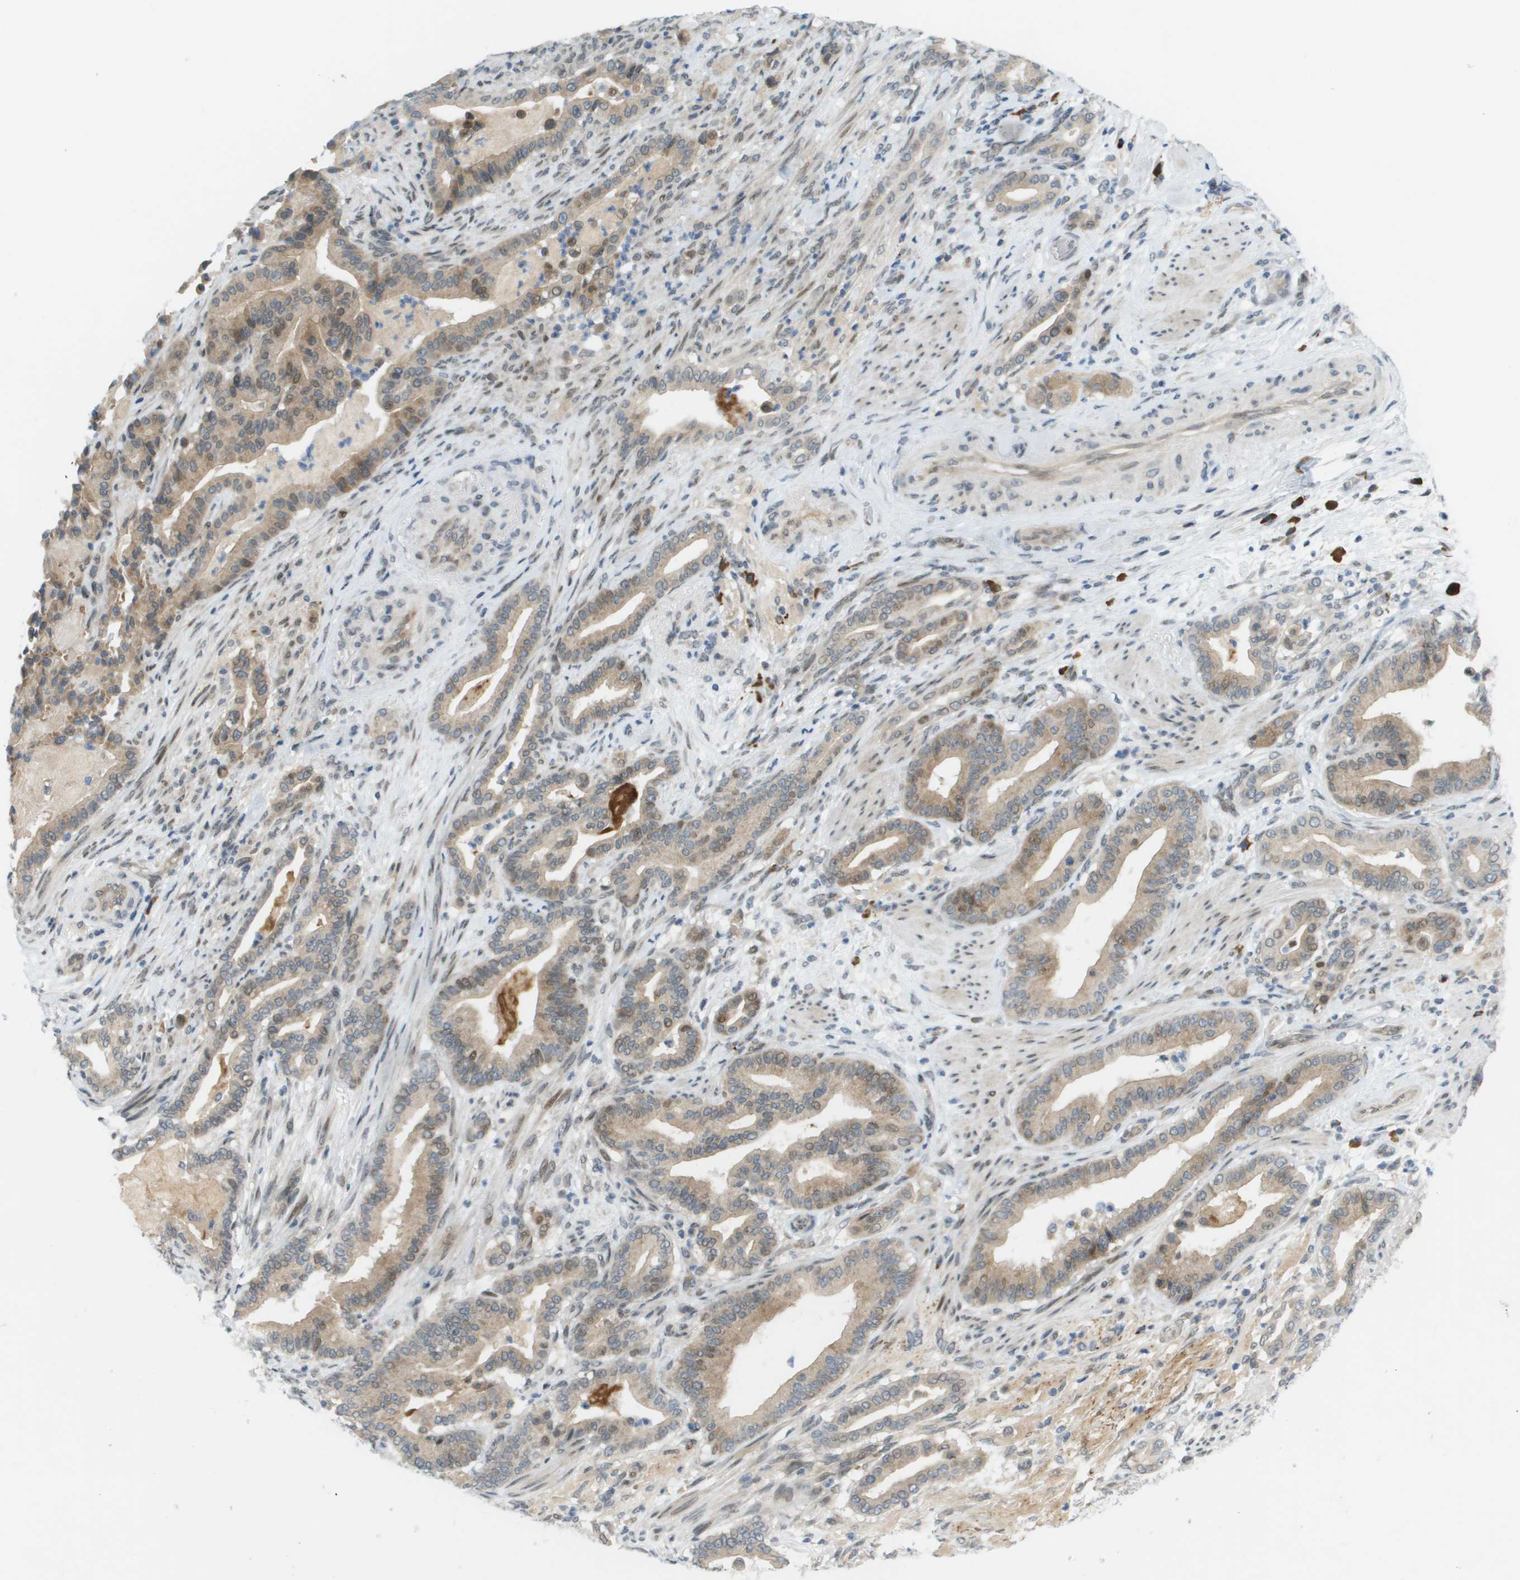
{"staining": {"intensity": "moderate", "quantity": ">75%", "location": "cytoplasmic/membranous,nuclear"}, "tissue": "pancreatic cancer", "cell_type": "Tumor cells", "image_type": "cancer", "snomed": [{"axis": "morphology", "description": "Normal tissue, NOS"}, {"axis": "morphology", "description": "Adenocarcinoma, NOS"}, {"axis": "topography", "description": "Pancreas"}], "caption": "This micrograph shows IHC staining of pancreatic cancer, with medium moderate cytoplasmic/membranous and nuclear staining in approximately >75% of tumor cells.", "gene": "CACNB4", "patient": {"sex": "male", "age": 63}}